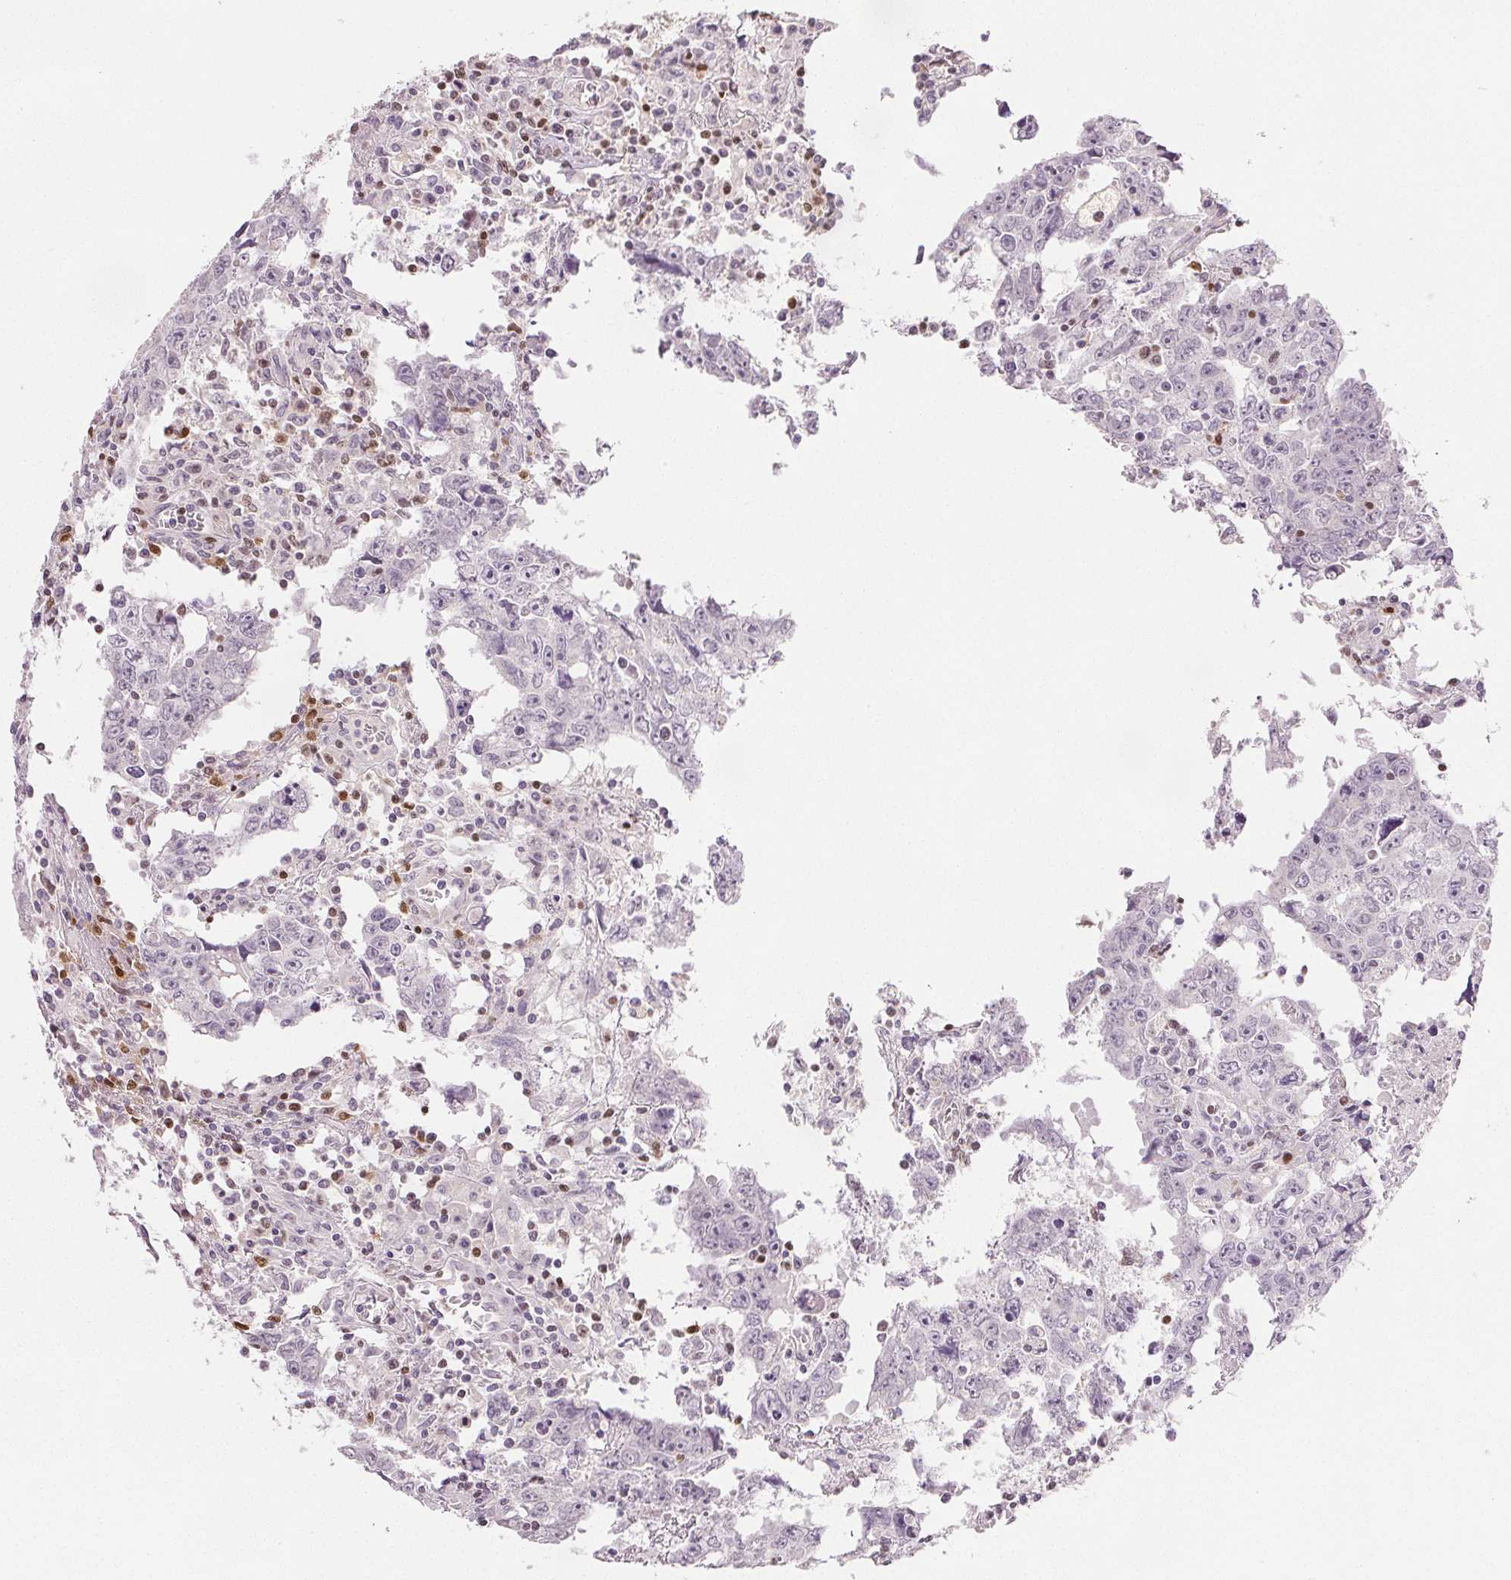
{"staining": {"intensity": "negative", "quantity": "none", "location": "none"}, "tissue": "testis cancer", "cell_type": "Tumor cells", "image_type": "cancer", "snomed": [{"axis": "morphology", "description": "Carcinoma, Embryonal, NOS"}, {"axis": "topography", "description": "Testis"}], "caption": "Tumor cells are negative for protein expression in human testis cancer (embryonal carcinoma).", "gene": "RUNX2", "patient": {"sex": "male", "age": 22}}